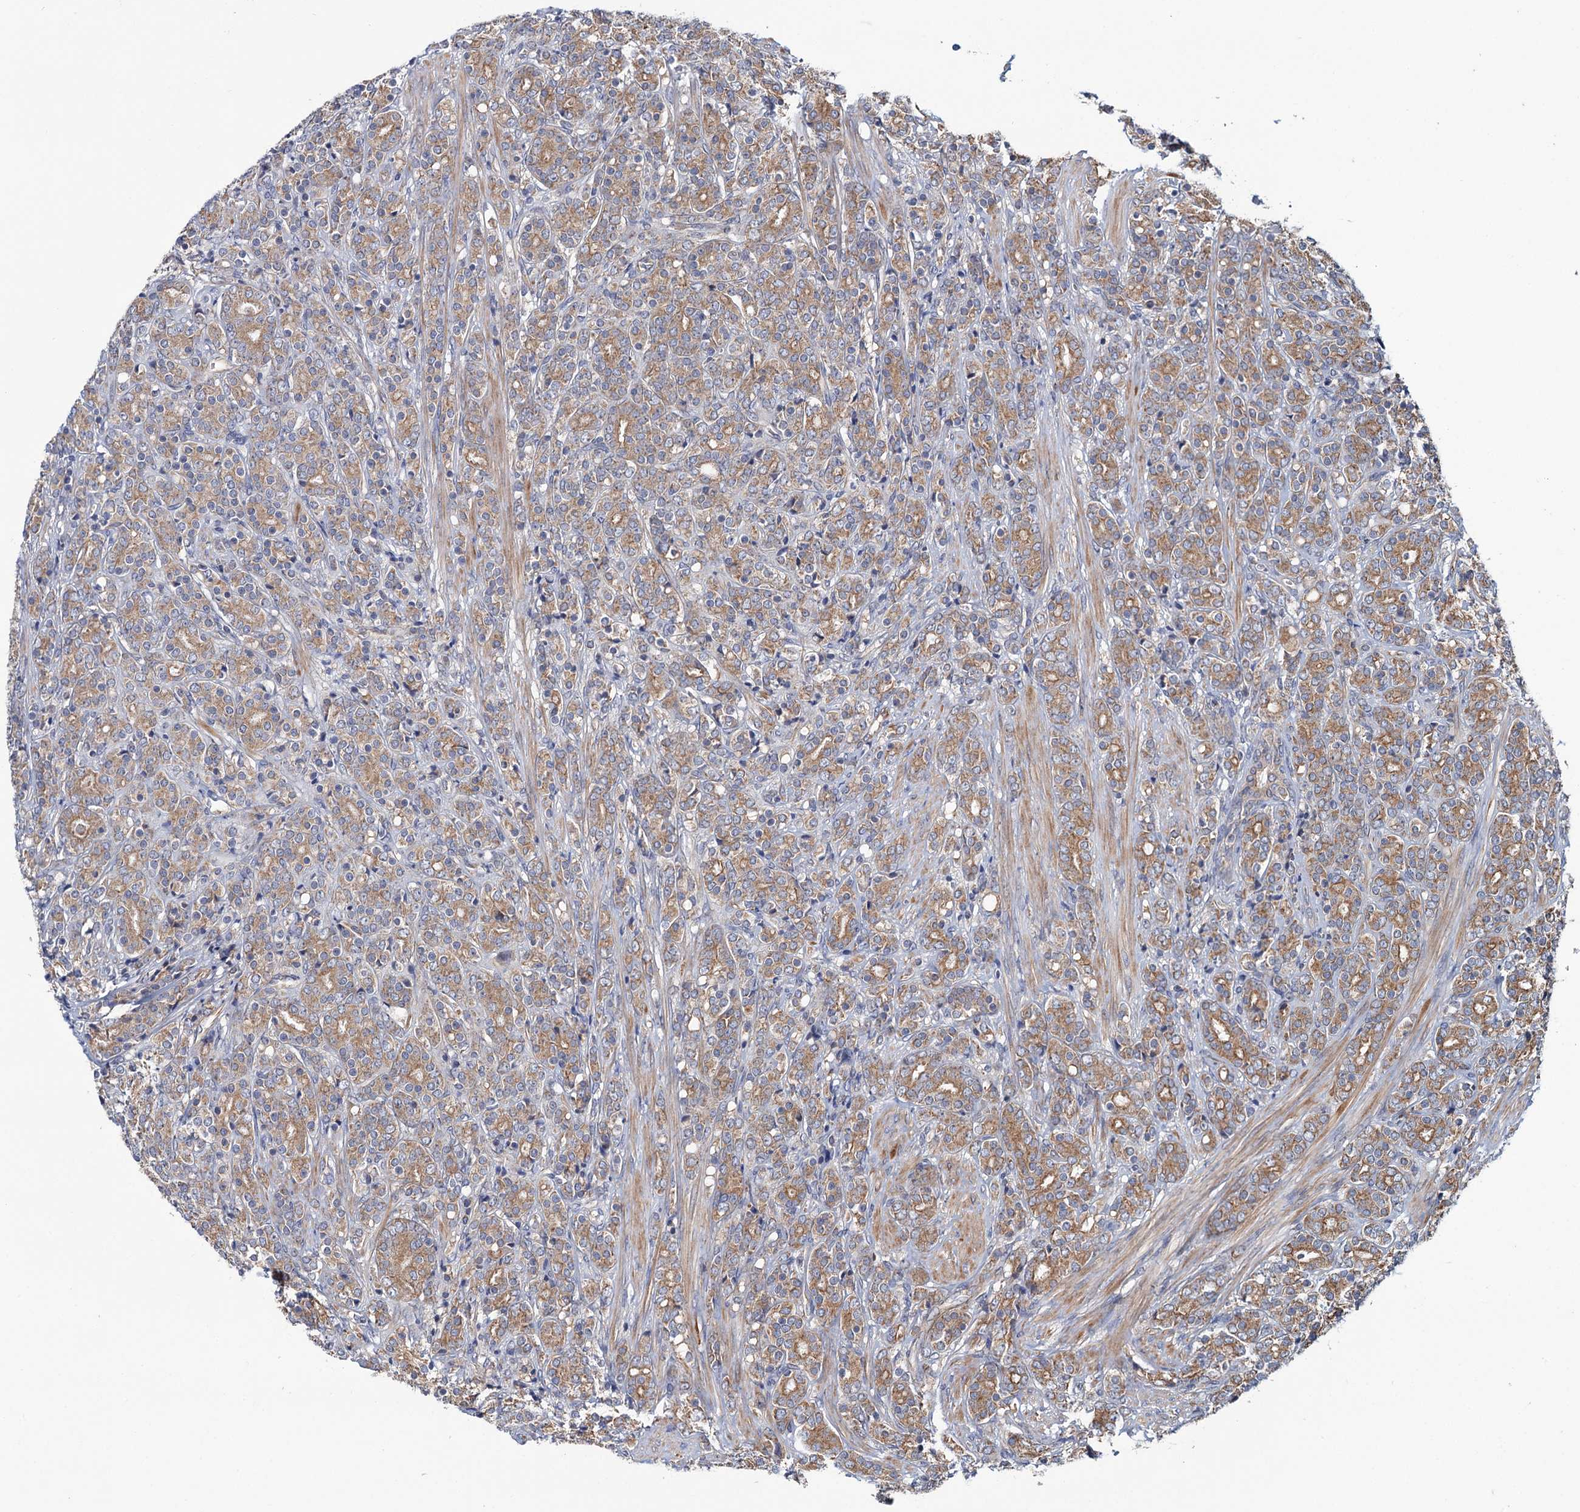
{"staining": {"intensity": "moderate", "quantity": ">75%", "location": "cytoplasmic/membranous"}, "tissue": "prostate cancer", "cell_type": "Tumor cells", "image_type": "cancer", "snomed": [{"axis": "morphology", "description": "Adenocarcinoma, High grade"}, {"axis": "topography", "description": "Prostate"}], "caption": "Adenocarcinoma (high-grade) (prostate) tissue exhibits moderate cytoplasmic/membranous staining in approximately >75% of tumor cells", "gene": "MTRR", "patient": {"sex": "male", "age": 62}}